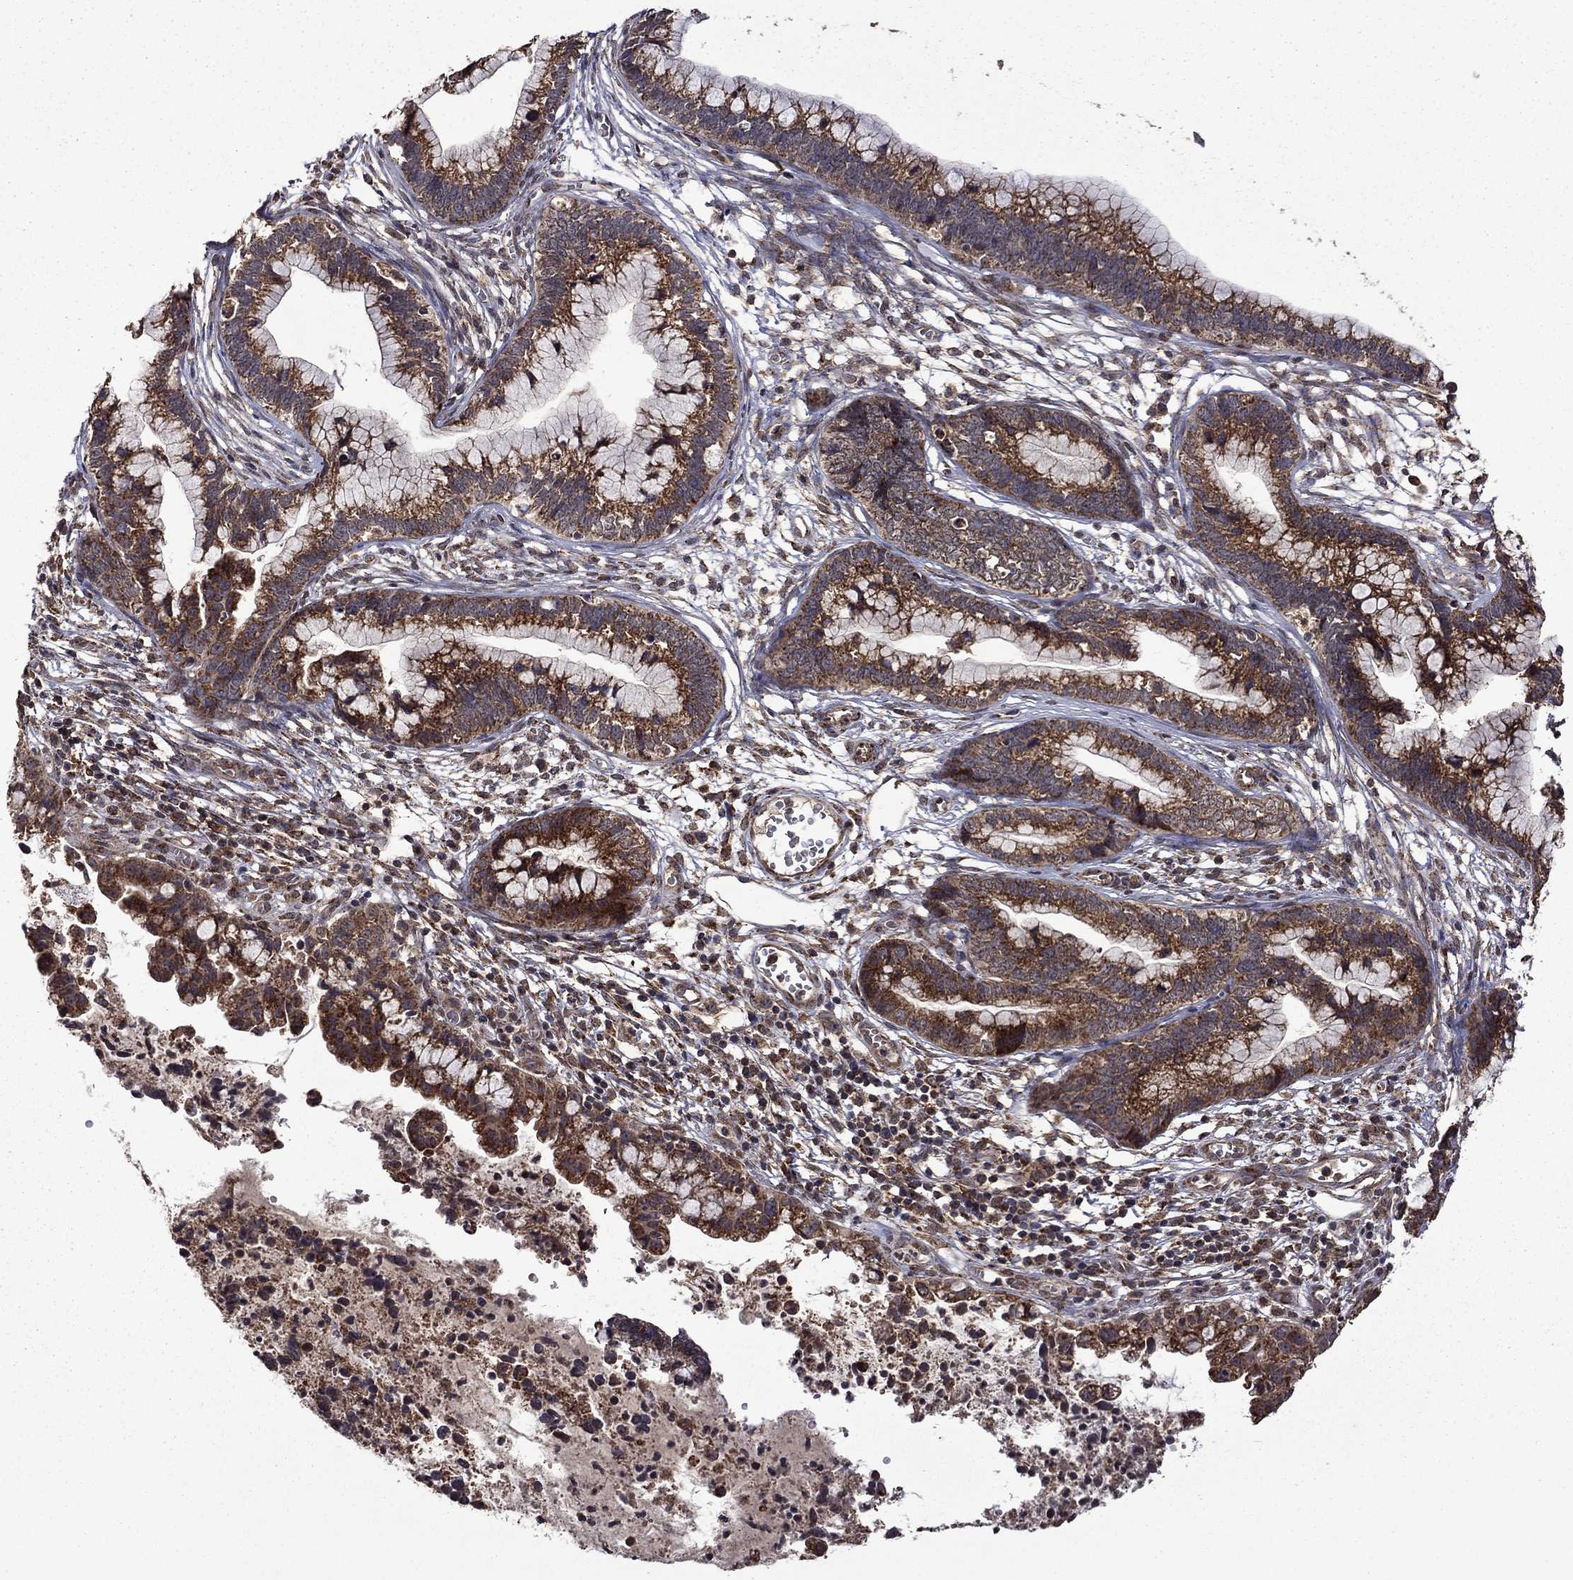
{"staining": {"intensity": "strong", "quantity": "25%-75%", "location": "cytoplasmic/membranous"}, "tissue": "cervical cancer", "cell_type": "Tumor cells", "image_type": "cancer", "snomed": [{"axis": "morphology", "description": "Adenocarcinoma, NOS"}, {"axis": "topography", "description": "Cervix"}], "caption": "The histopathology image exhibits immunohistochemical staining of cervical cancer. There is strong cytoplasmic/membranous positivity is appreciated in about 25%-75% of tumor cells. (DAB (3,3'-diaminobenzidine) IHC, brown staining for protein, blue staining for nuclei).", "gene": "ITM2B", "patient": {"sex": "female", "age": 44}}